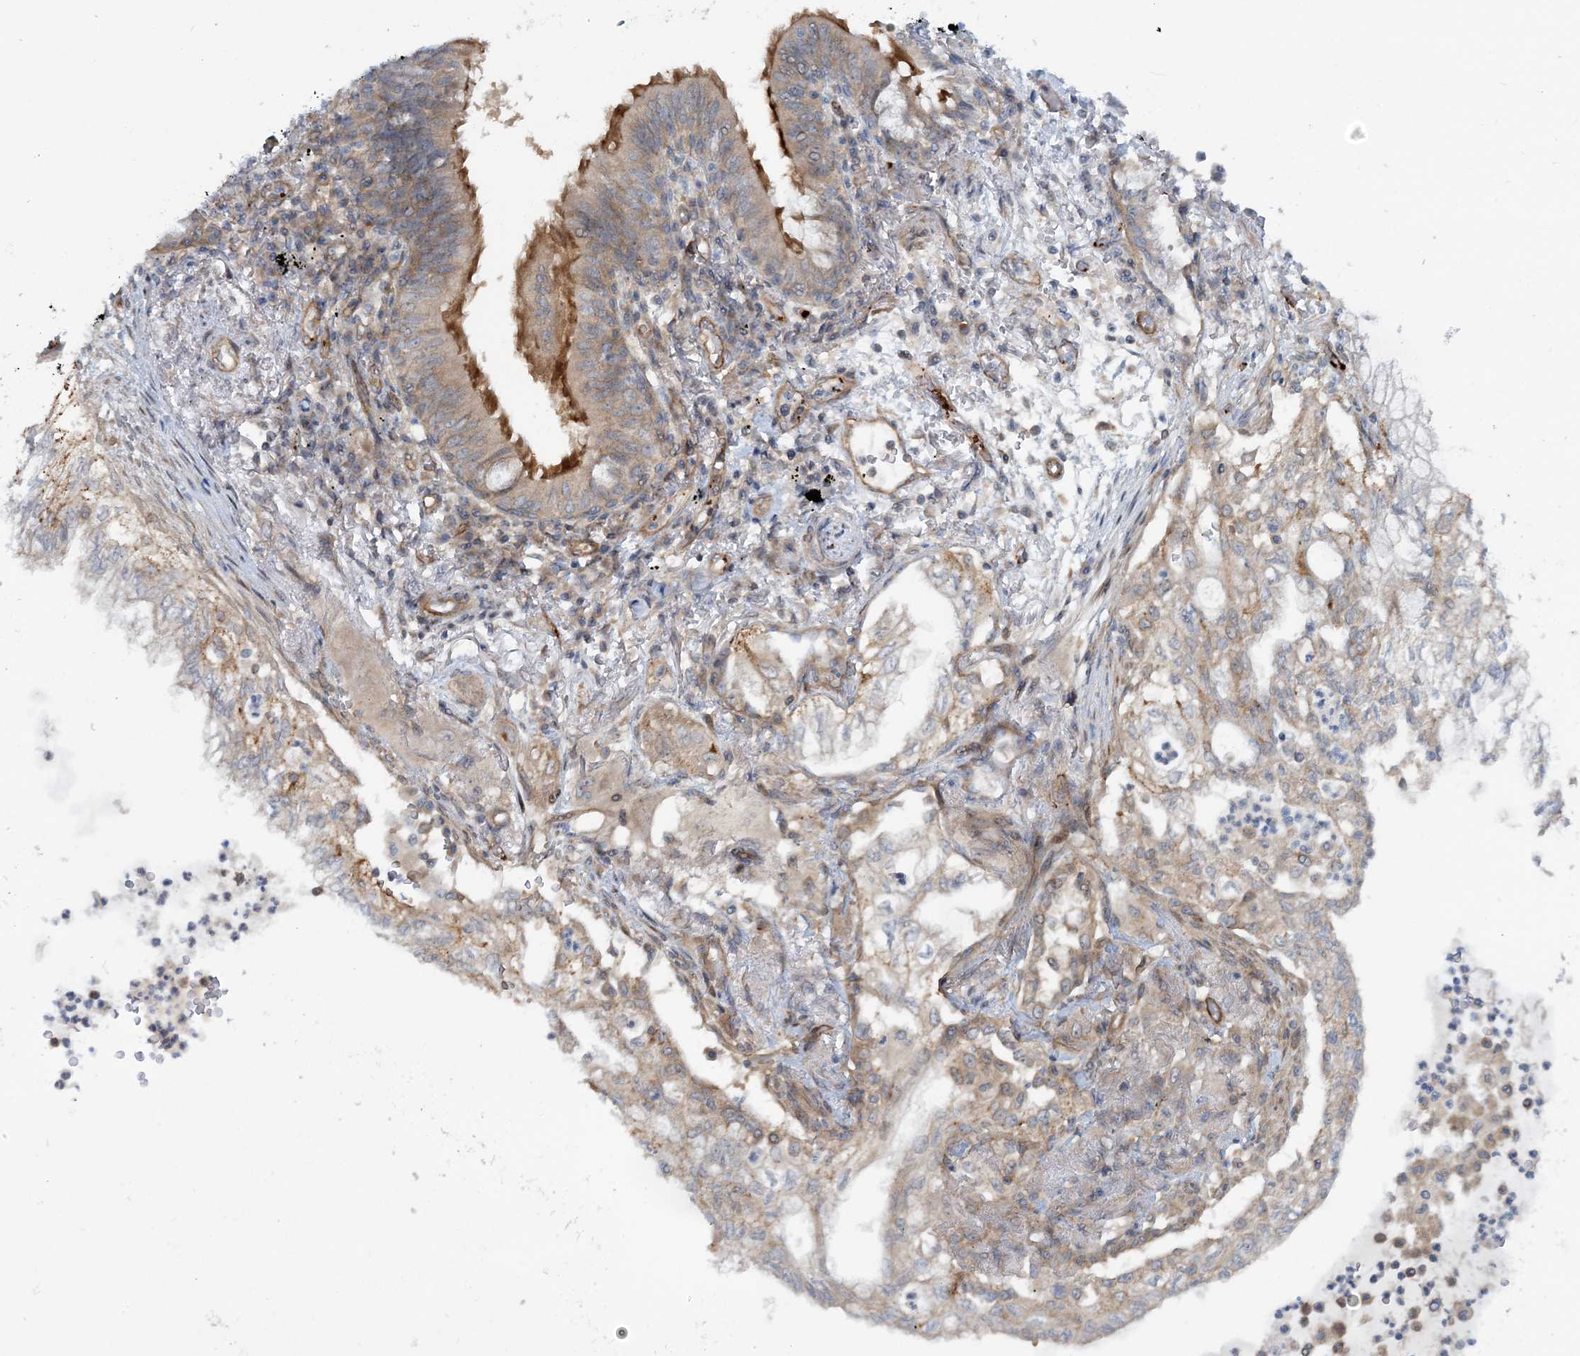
{"staining": {"intensity": "moderate", "quantity": "25%-75%", "location": "cytoplasmic/membranous"}, "tissue": "lung cancer", "cell_type": "Tumor cells", "image_type": "cancer", "snomed": [{"axis": "morphology", "description": "Adenocarcinoma, NOS"}, {"axis": "topography", "description": "Lung"}], "caption": "Tumor cells exhibit moderate cytoplasmic/membranous staining in about 25%-75% of cells in lung adenocarcinoma.", "gene": "GEMIN5", "patient": {"sex": "female", "age": 70}}